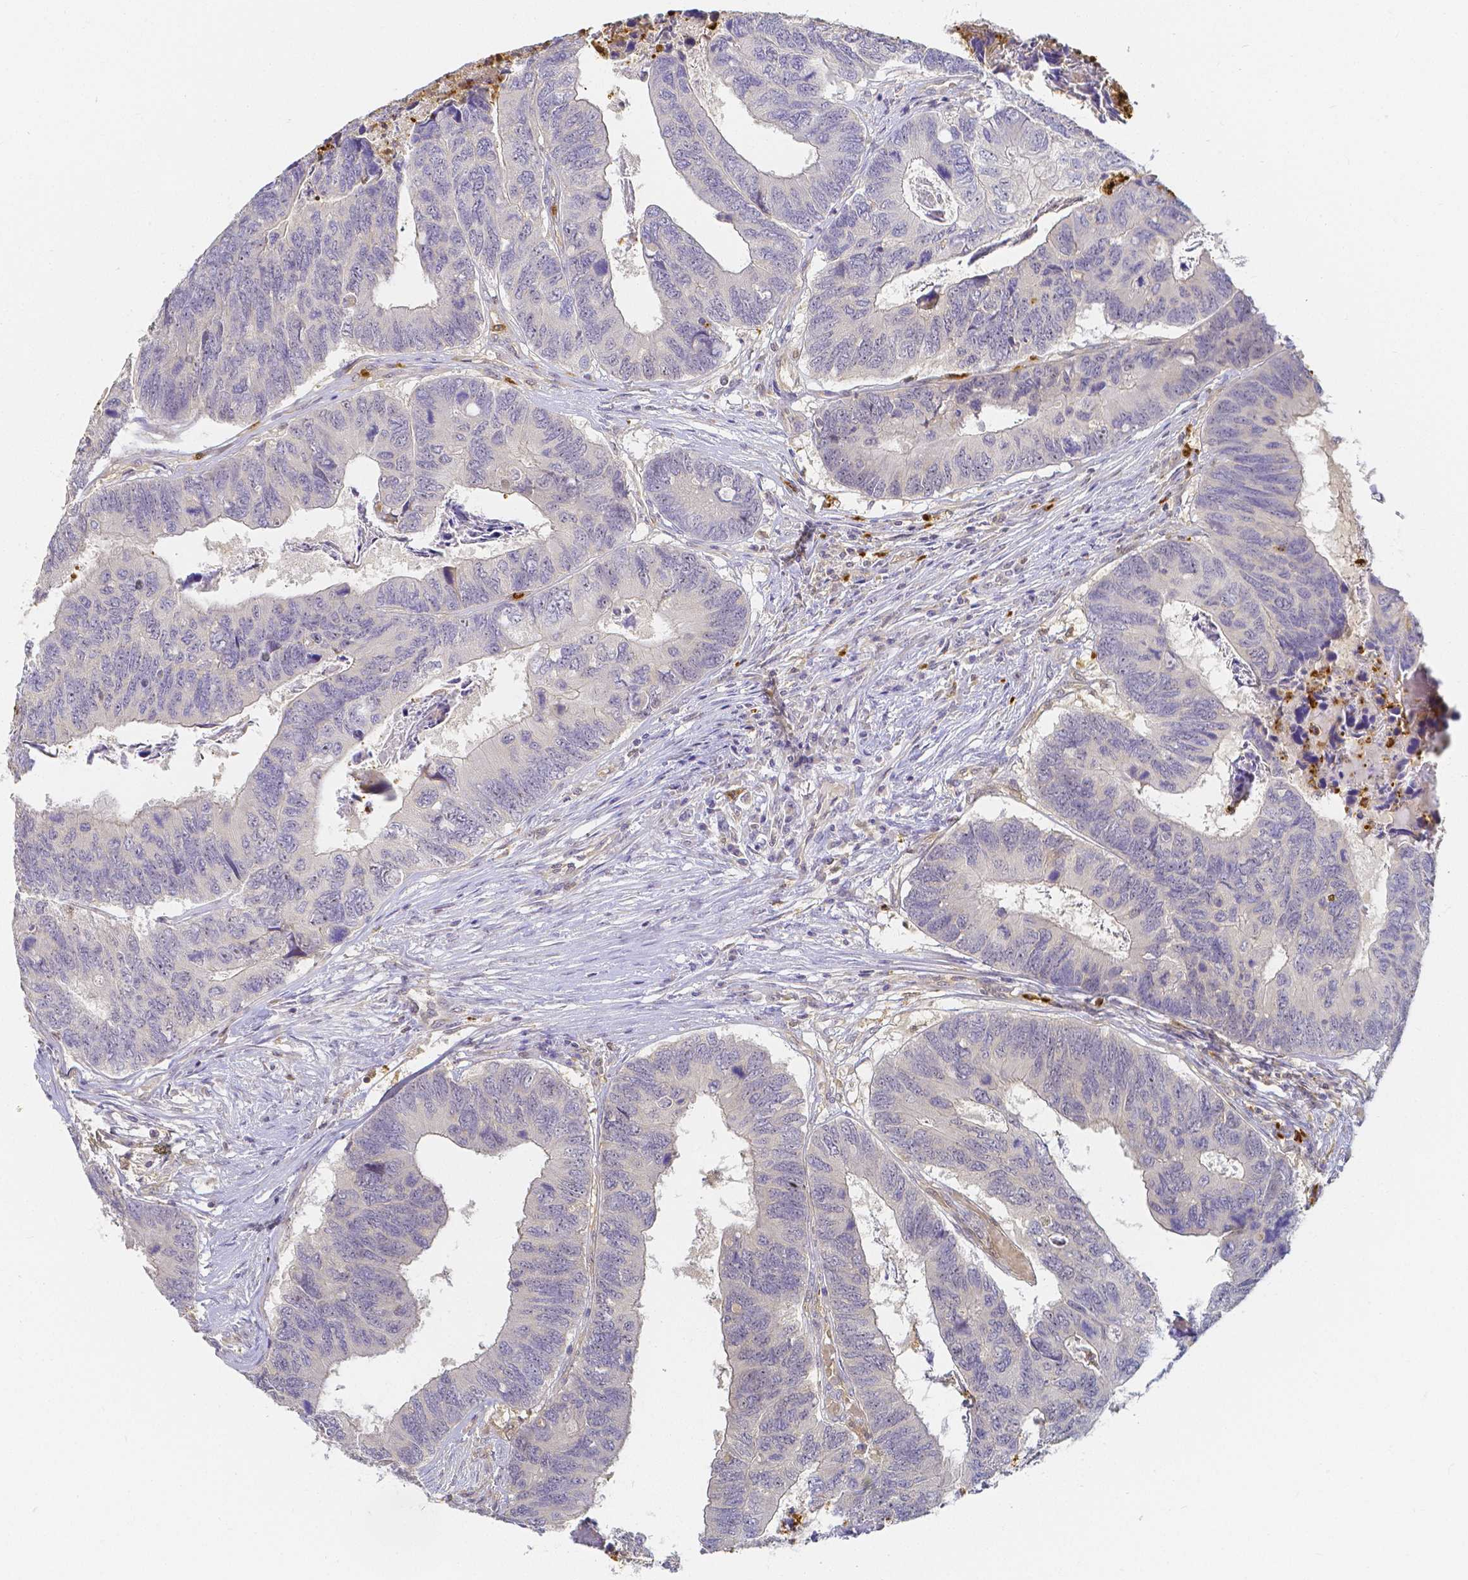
{"staining": {"intensity": "negative", "quantity": "none", "location": "none"}, "tissue": "colorectal cancer", "cell_type": "Tumor cells", "image_type": "cancer", "snomed": [{"axis": "morphology", "description": "Adenocarcinoma, NOS"}, {"axis": "topography", "description": "Colon"}], "caption": "This micrograph is of colorectal cancer (adenocarcinoma) stained with immunohistochemistry to label a protein in brown with the nuclei are counter-stained blue. There is no staining in tumor cells.", "gene": "KCNH1", "patient": {"sex": "female", "age": 67}}